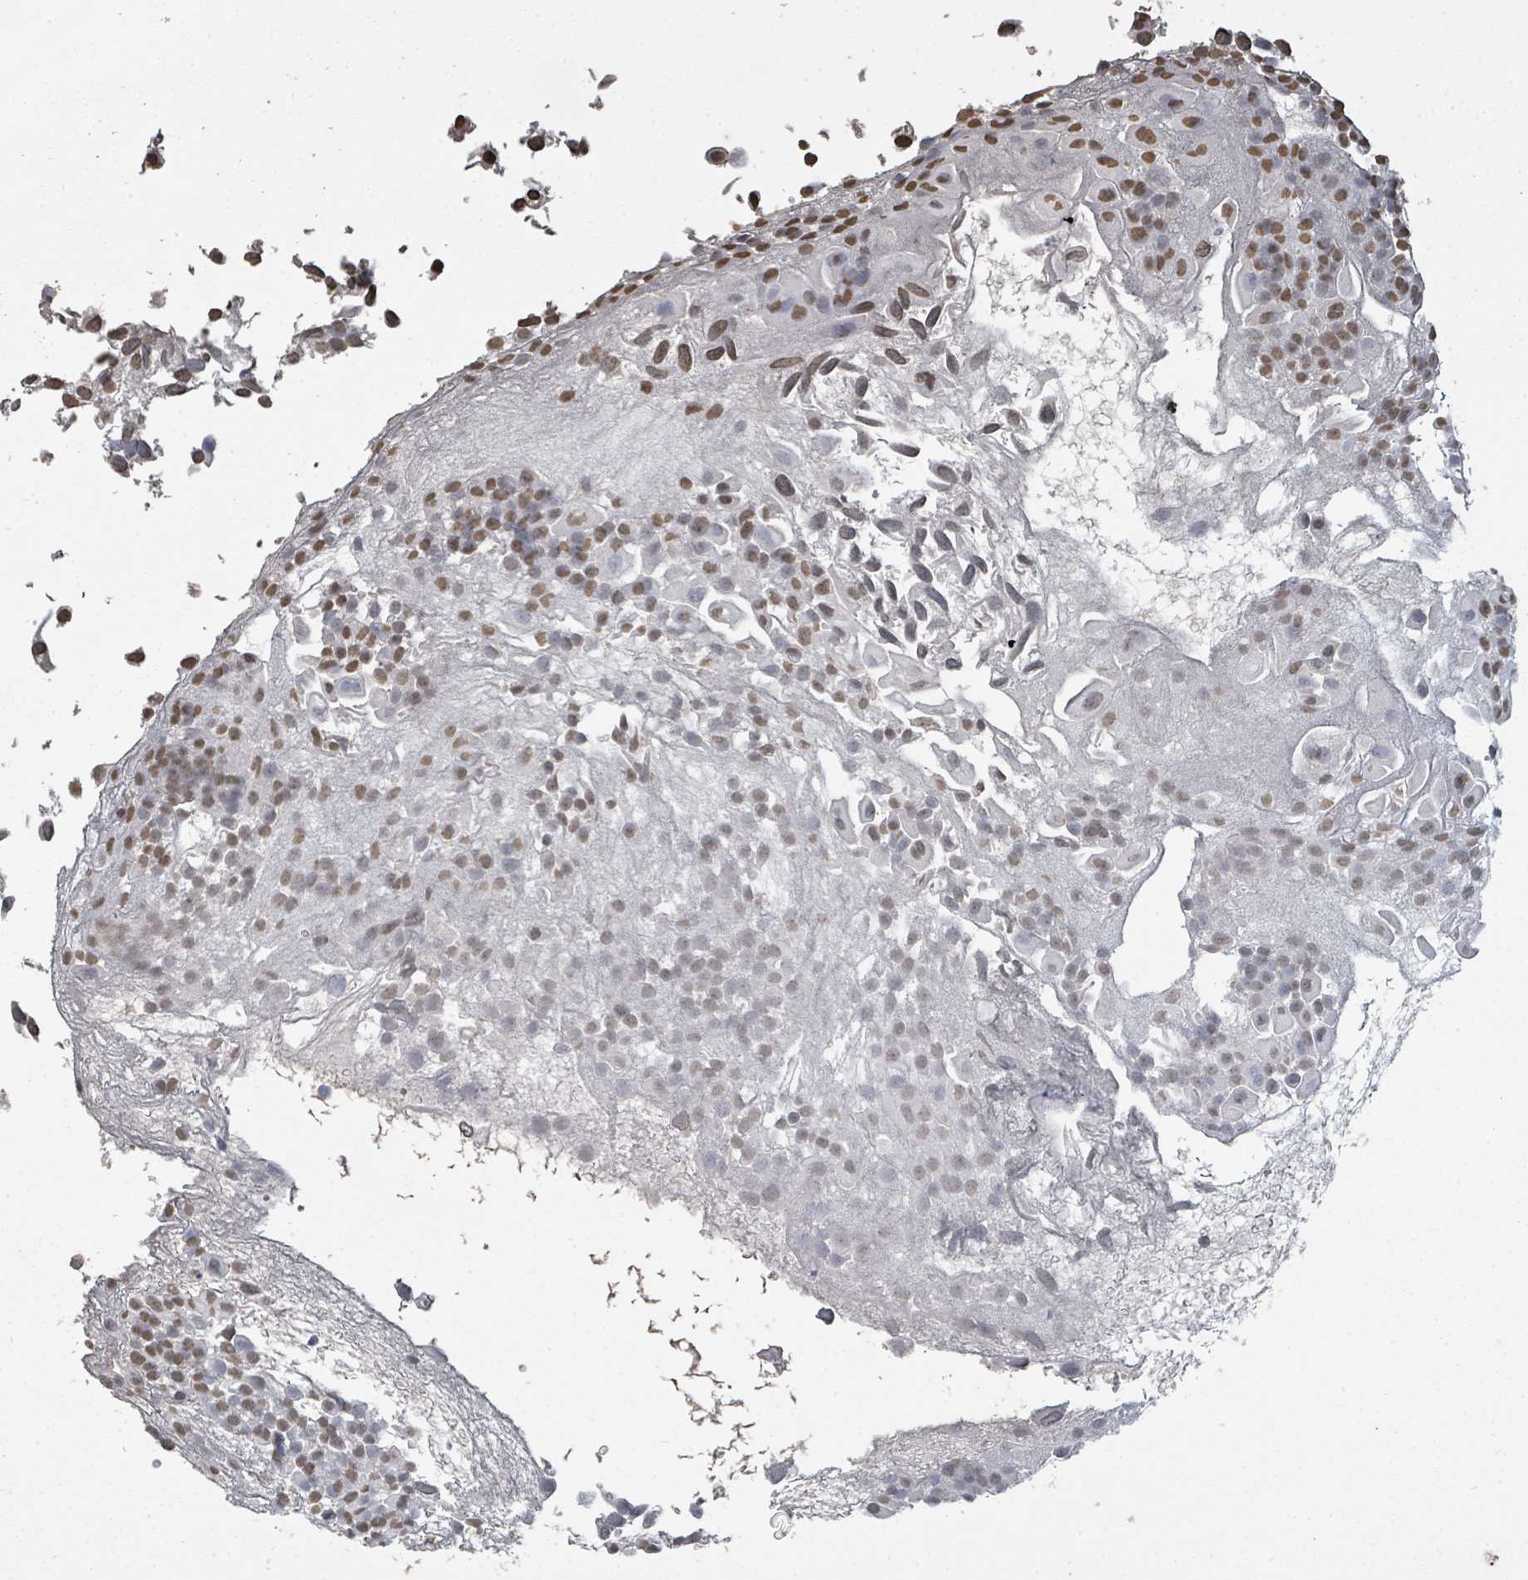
{"staining": {"intensity": "moderate", "quantity": "25%-75%", "location": "nuclear"}, "tissue": "urothelial cancer", "cell_type": "Tumor cells", "image_type": "cancer", "snomed": [{"axis": "morphology", "description": "Urothelial carcinoma, Low grade"}, {"axis": "topography", "description": "Urinary bladder"}], "caption": "Low-grade urothelial carcinoma stained with a protein marker displays moderate staining in tumor cells.", "gene": "MRPS12", "patient": {"sex": "male", "age": 88}}